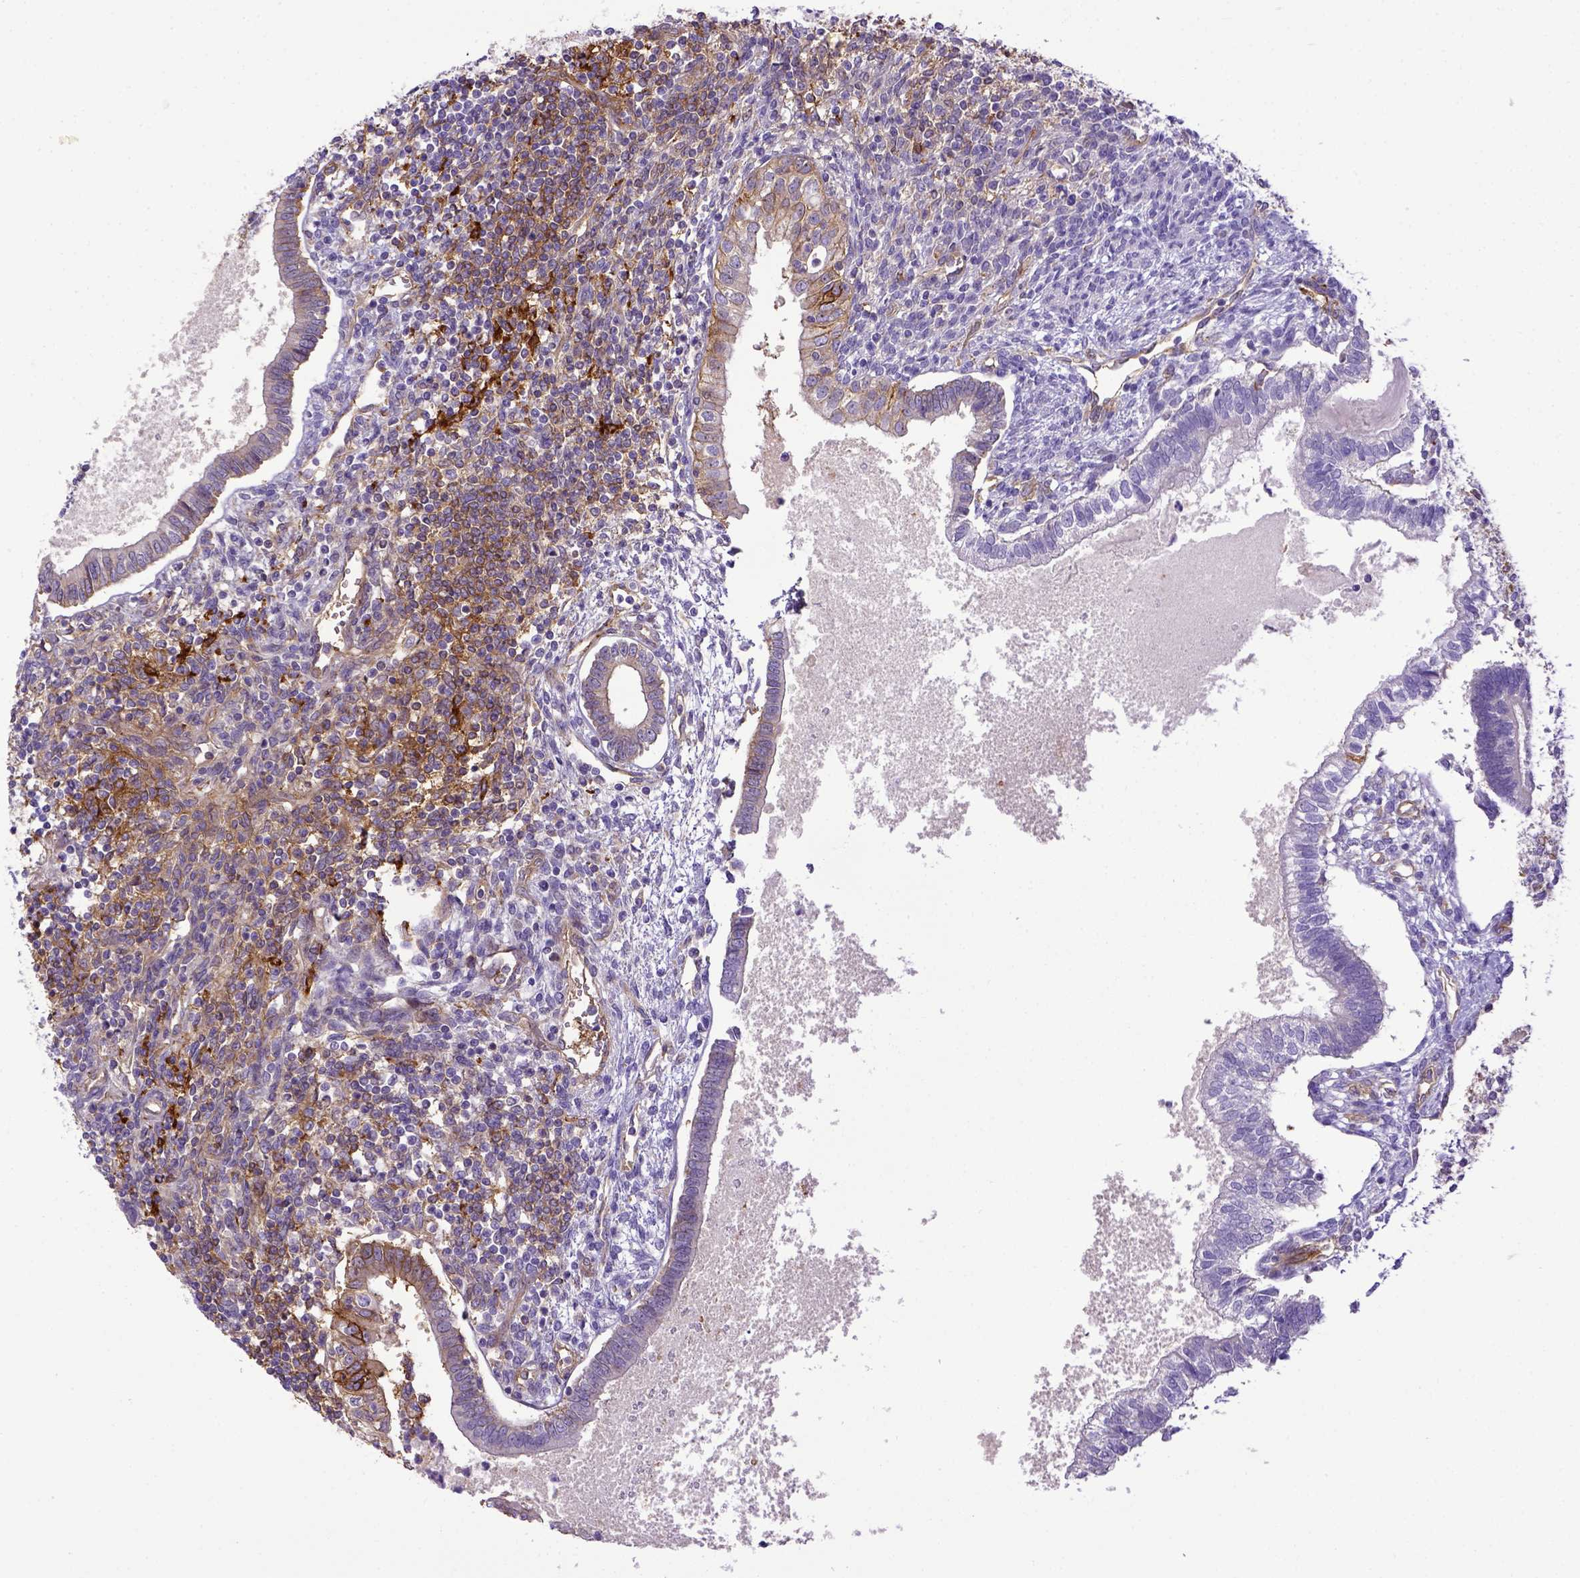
{"staining": {"intensity": "negative", "quantity": "none", "location": "none"}, "tissue": "testis cancer", "cell_type": "Tumor cells", "image_type": "cancer", "snomed": [{"axis": "morphology", "description": "Carcinoma, Embryonal, NOS"}, {"axis": "topography", "description": "Testis"}], "caption": "Immunohistochemistry (IHC) histopathology image of neoplastic tissue: human testis cancer (embryonal carcinoma) stained with DAB shows no significant protein positivity in tumor cells.", "gene": "CD40", "patient": {"sex": "male", "age": 37}}